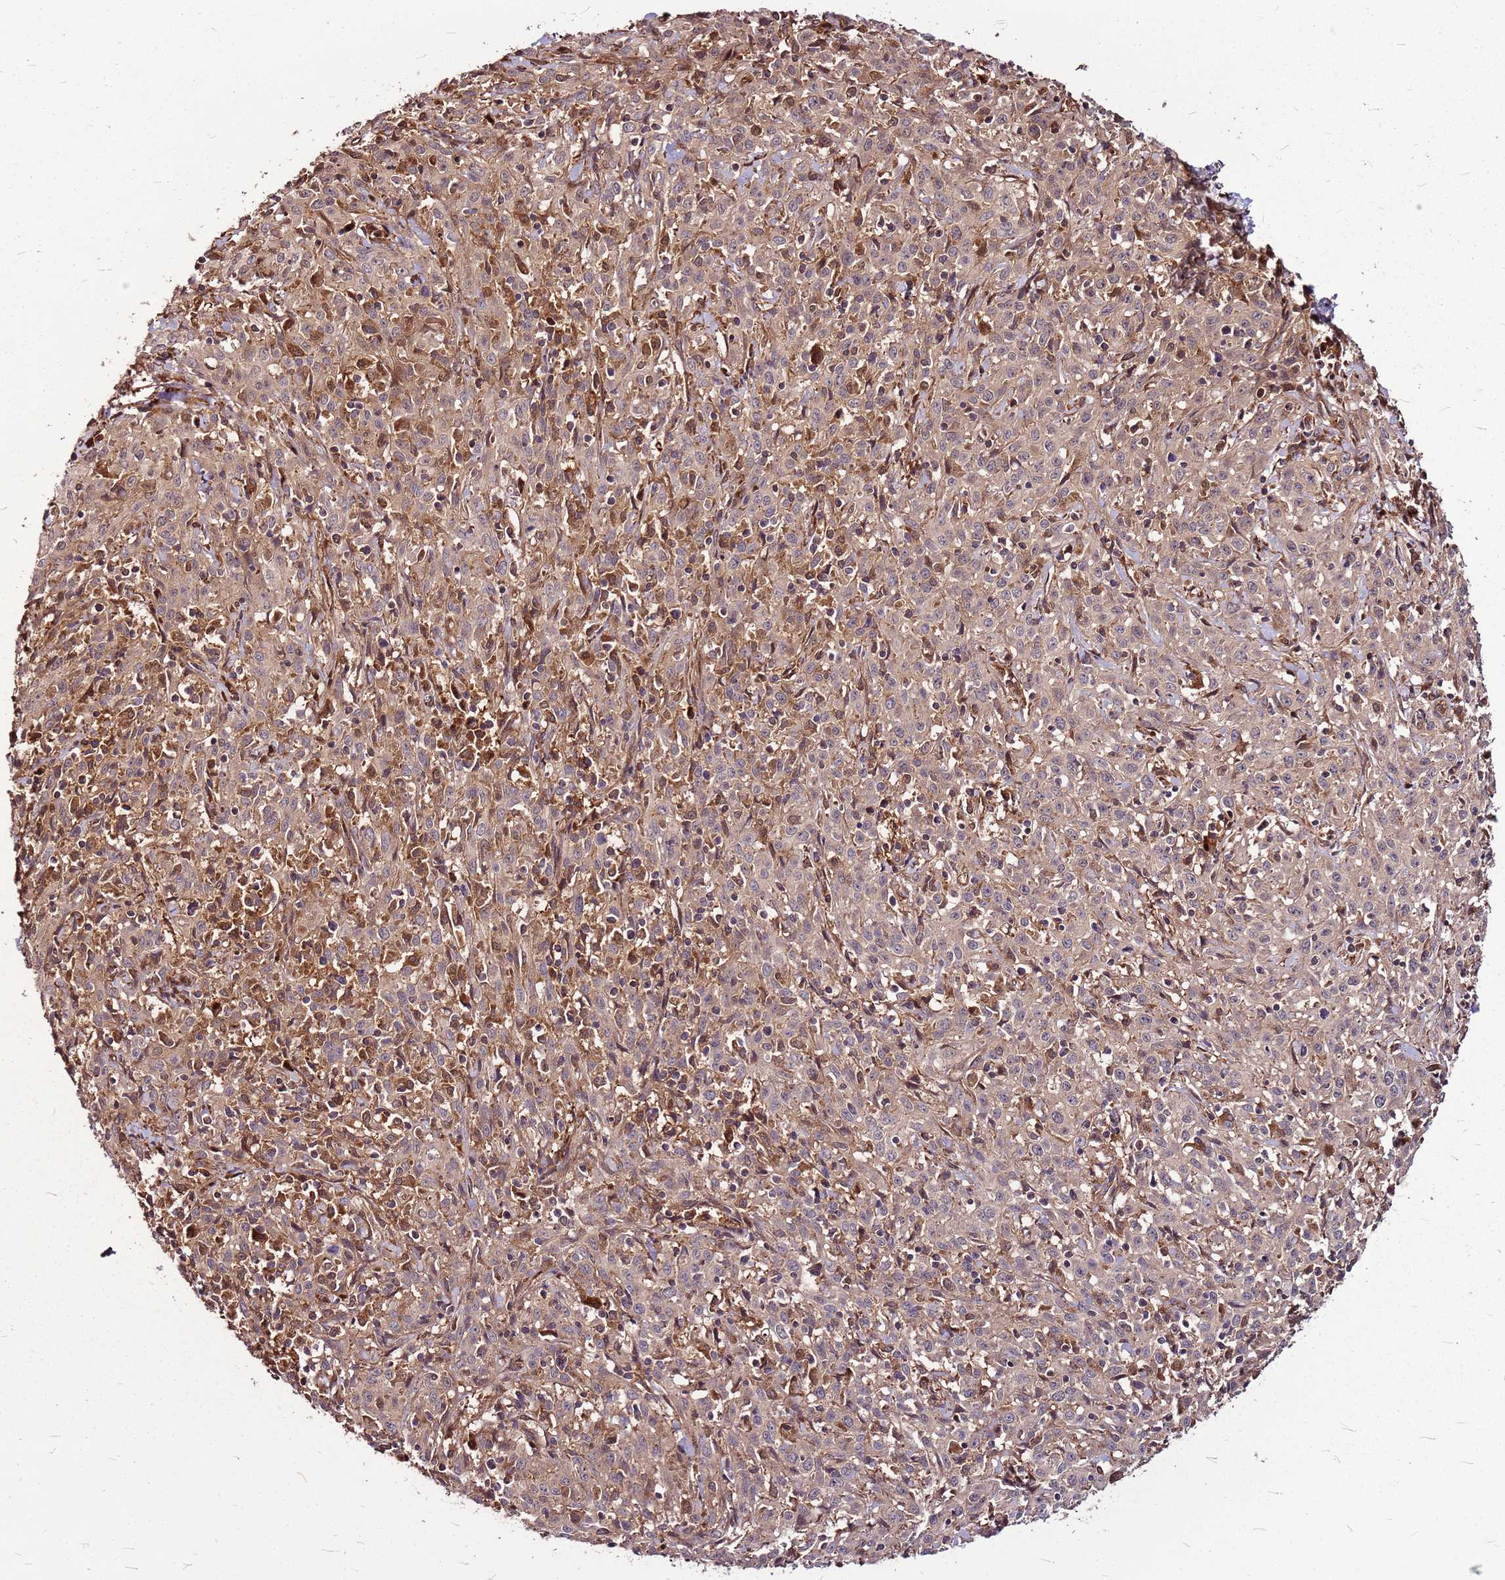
{"staining": {"intensity": "weak", "quantity": ">75%", "location": "cytoplasmic/membranous"}, "tissue": "cervical cancer", "cell_type": "Tumor cells", "image_type": "cancer", "snomed": [{"axis": "morphology", "description": "Squamous cell carcinoma, NOS"}, {"axis": "topography", "description": "Cervix"}], "caption": "IHC of human cervical squamous cell carcinoma shows low levels of weak cytoplasmic/membranous staining in approximately >75% of tumor cells. Immunohistochemistry stains the protein in brown and the nuclei are stained blue.", "gene": "LYPLAL1", "patient": {"sex": "female", "age": 57}}